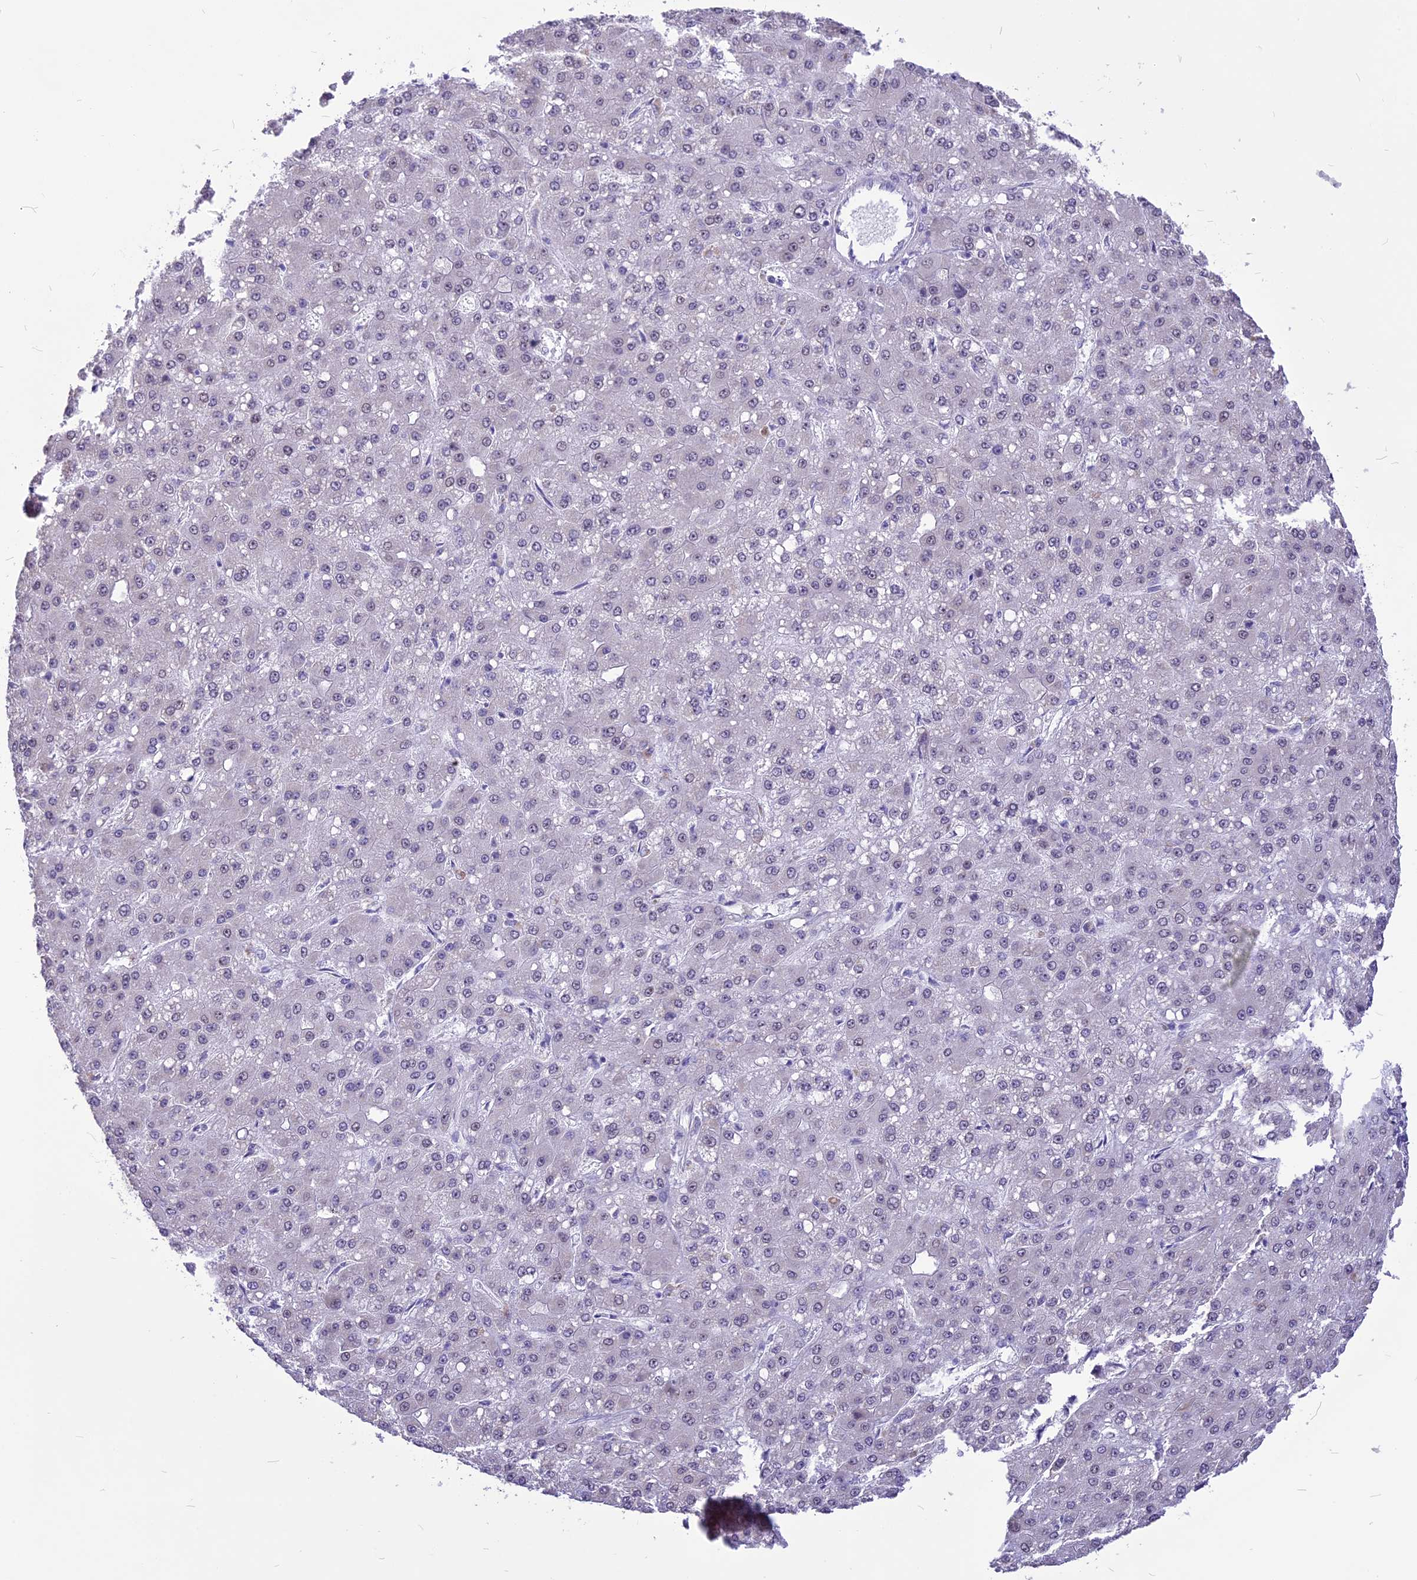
{"staining": {"intensity": "negative", "quantity": "none", "location": "none"}, "tissue": "liver cancer", "cell_type": "Tumor cells", "image_type": "cancer", "snomed": [{"axis": "morphology", "description": "Carcinoma, Hepatocellular, NOS"}, {"axis": "topography", "description": "Liver"}], "caption": "This image is of liver cancer (hepatocellular carcinoma) stained with IHC to label a protein in brown with the nuclei are counter-stained blue. There is no staining in tumor cells.", "gene": "CMSS1", "patient": {"sex": "male", "age": 67}}